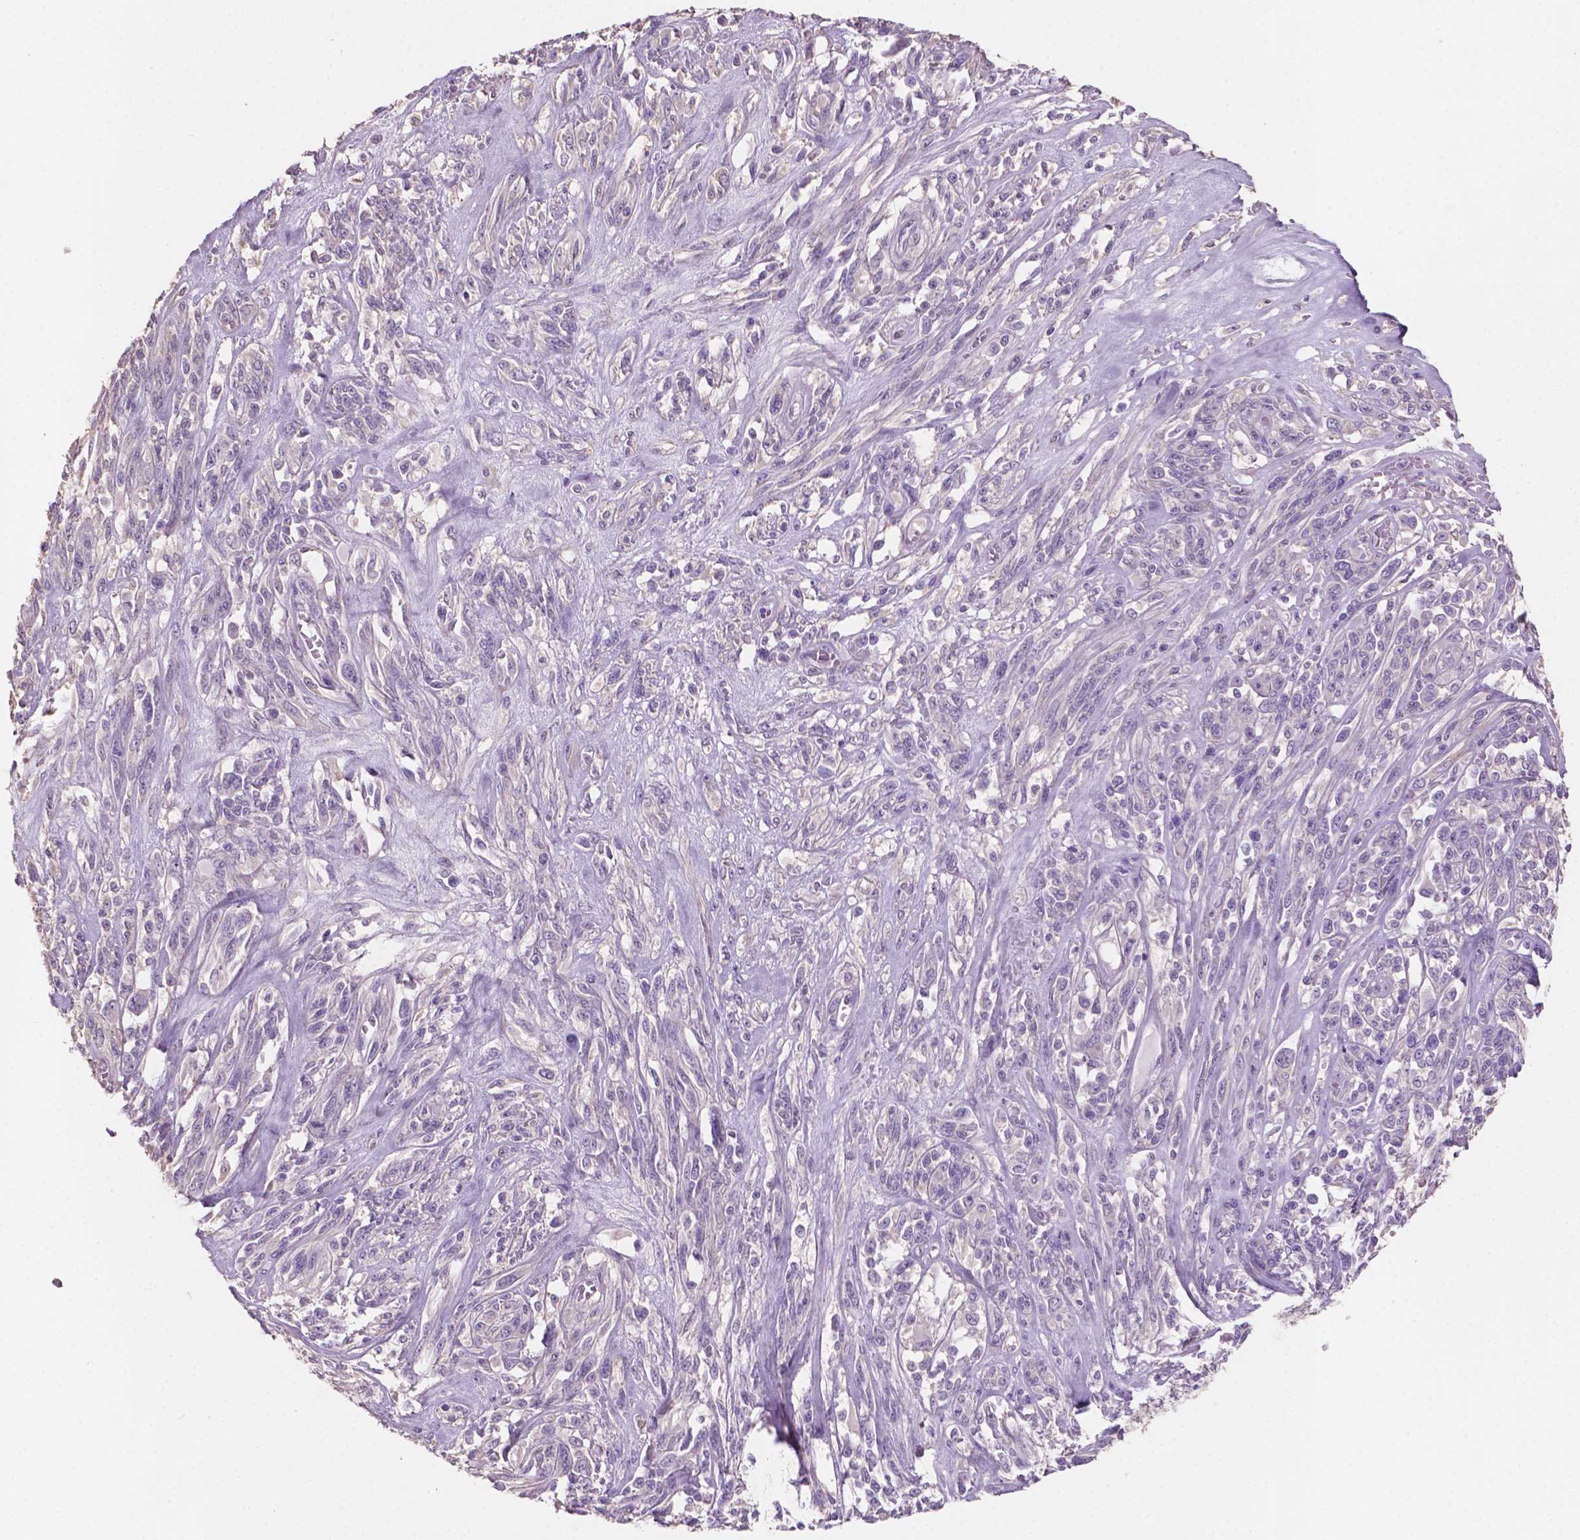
{"staining": {"intensity": "negative", "quantity": "none", "location": "none"}, "tissue": "melanoma", "cell_type": "Tumor cells", "image_type": "cancer", "snomed": [{"axis": "morphology", "description": "Malignant melanoma, NOS"}, {"axis": "topography", "description": "Skin"}], "caption": "Tumor cells are negative for brown protein staining in melanoma.", "gene": "SBSN", "patient": {"sex": "female", "age": 91}}